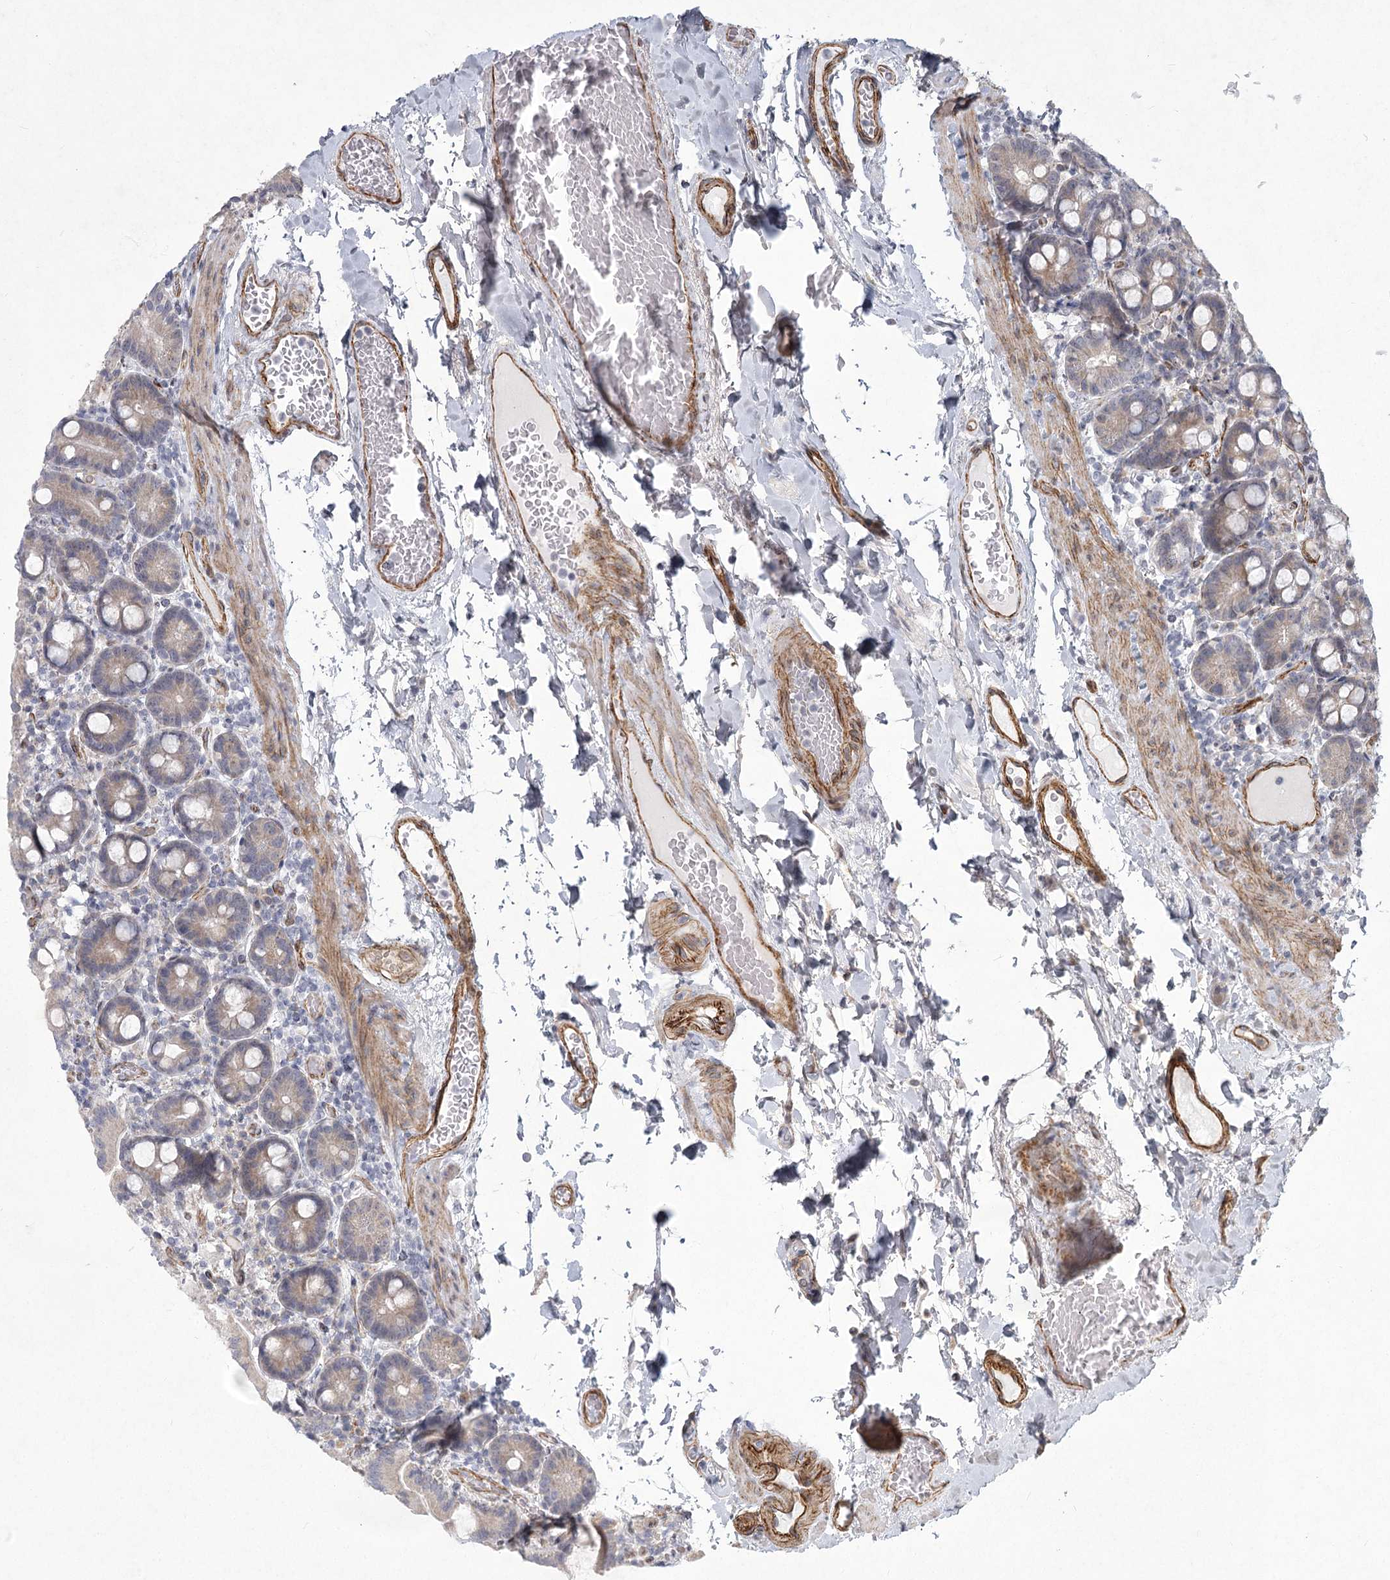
{"staining": {"intensity": "weak", "quantity": ">75%", "location": "cytoplasmic/membranous"}, "tissue": "duodenum", "cell_type": "Glandular cells", "image_type": "normal", "snomed": [{"axis": "morphology", "description": "Normal tissue, NOS"}, {"axis": "topography", "description": "Duodenum"}], "caption": "Duodenum stained with IHC exhibits weak cytoplasmic/membranous expression in approximately >75% of glandular cells.", "gene": "MEPE", "patient": {"sex": "male", "age": 55}}